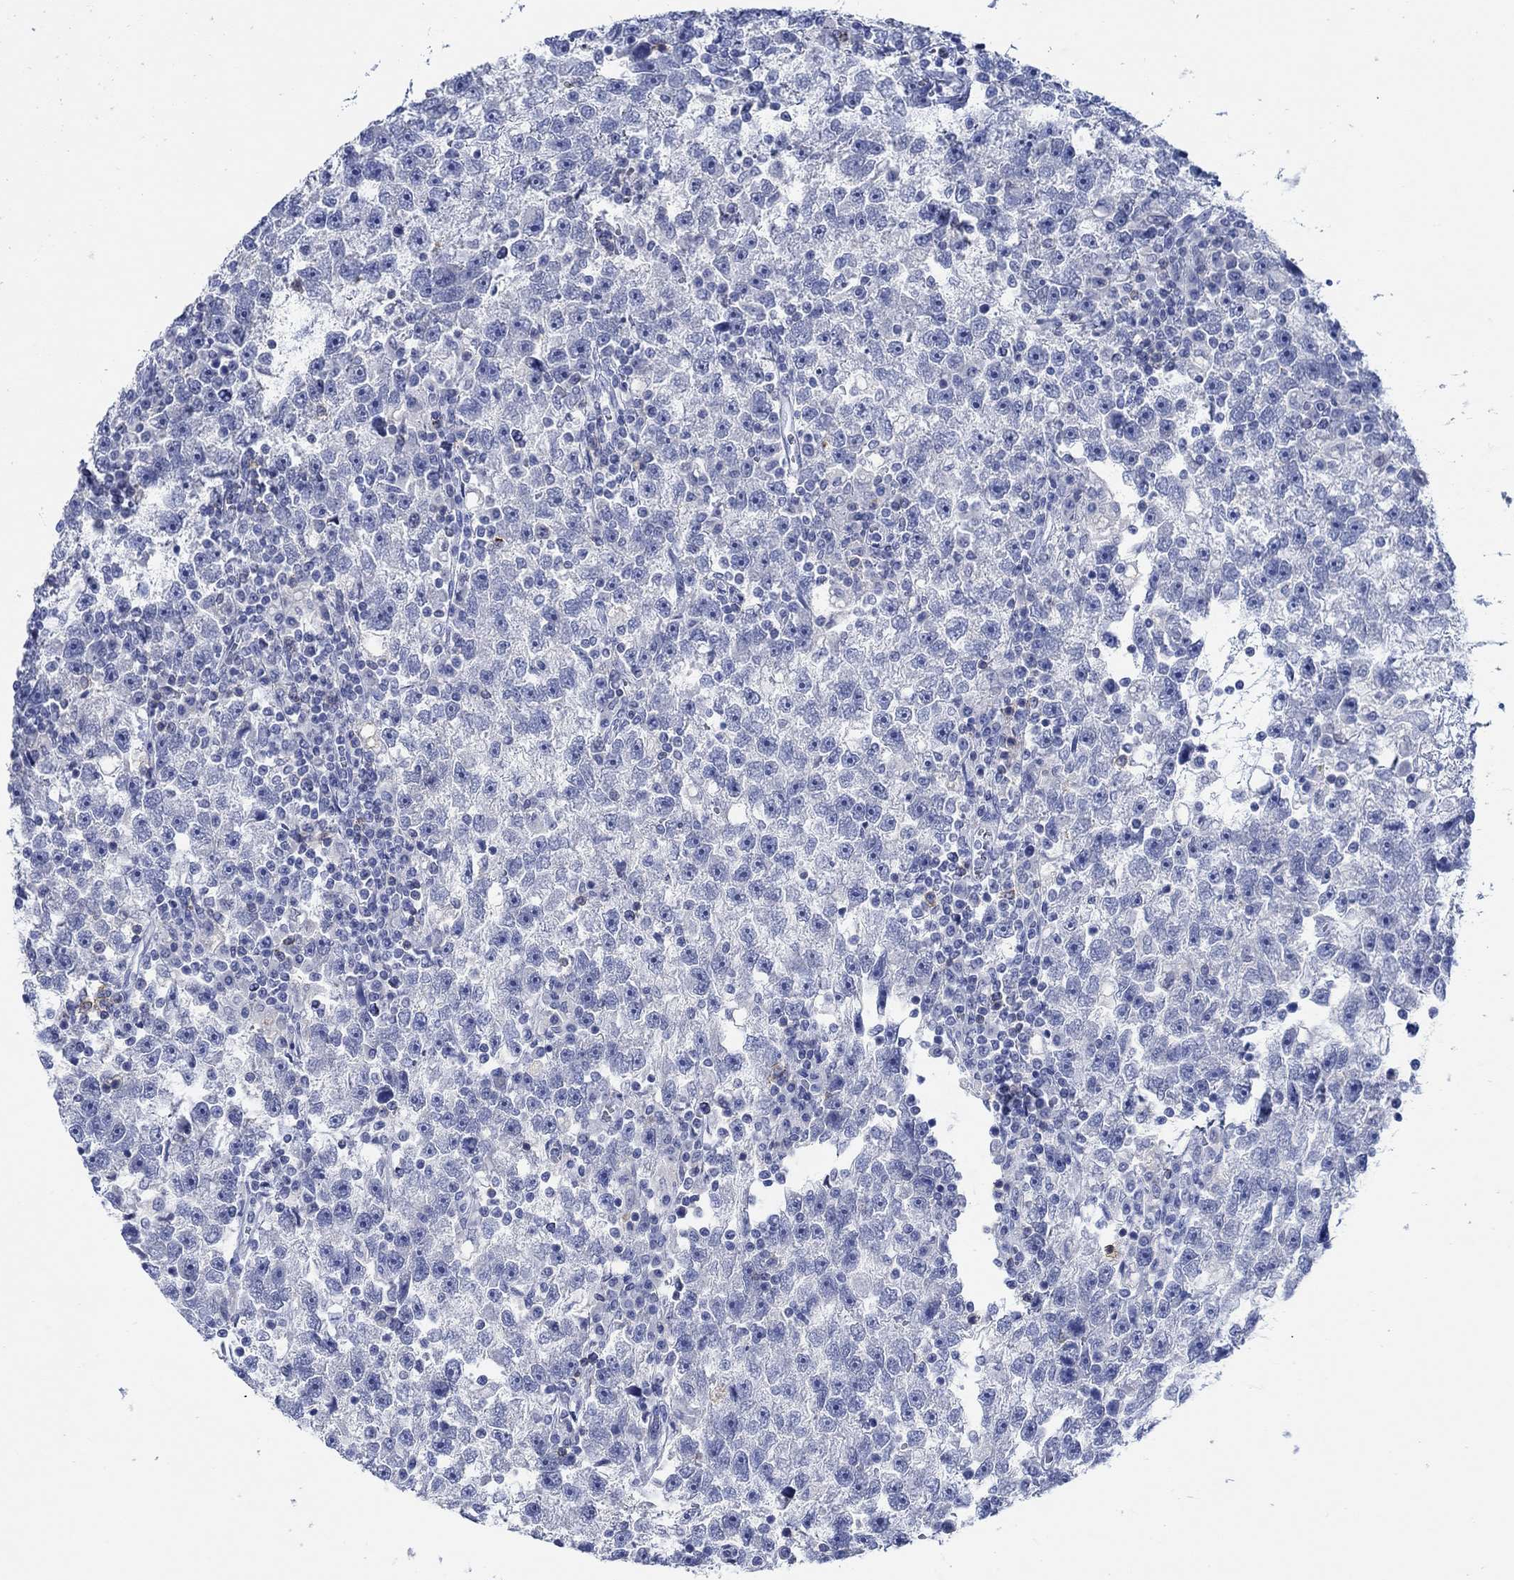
{"staining": {"intensity": "negative", "quantity": "none", "location": "none"}, "tissue": "testis cancer", "cell_type": "Tumor cells", "image_type": "cancer", "snomed": [{"axis": "morphology", "description": "Seminoma, NOS"}, {"axis": "topography", "description": "Testis"}], "caption": "The immunohistochemistry image has no significant expression in tumor cells of testis seminoma tissue.", "gene": "PPP1R17", "patient": {"sex": "male", "age": 47}}